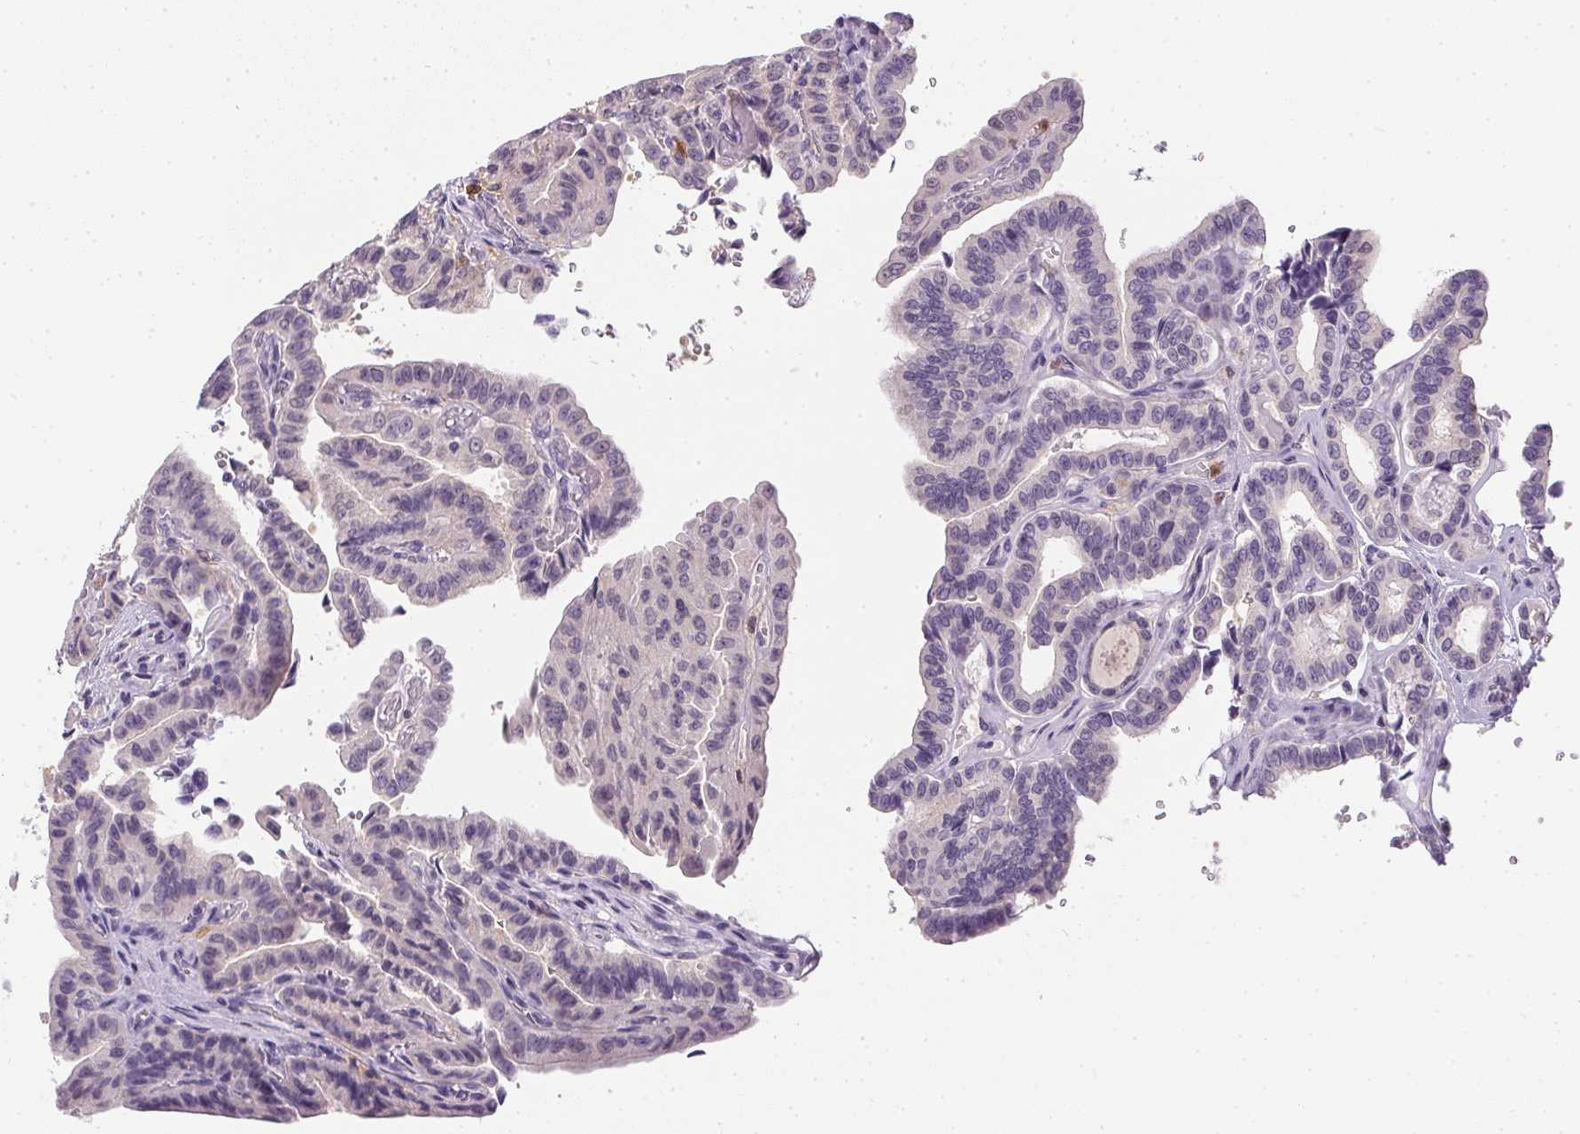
{"staining": {"intensity": "negative", "quantity": "none", "location": "none"}, "tissue": "thyroid cancer", "cell_type": "Tumor cells", "image_type": "cancer", "snomed": [{"axis": "morphology", "description": "Papillary adenocarcinoma, NOS"}, {"axis": "topography", "description": "Thyroid gland"}], "caption": "Histopathology image shows no significant protein expression in tumor cells of papillary adenocarcinoma (thyroid).", "gene": "DNAJC5G", "patient": {"sex": "male", "age": 87}}